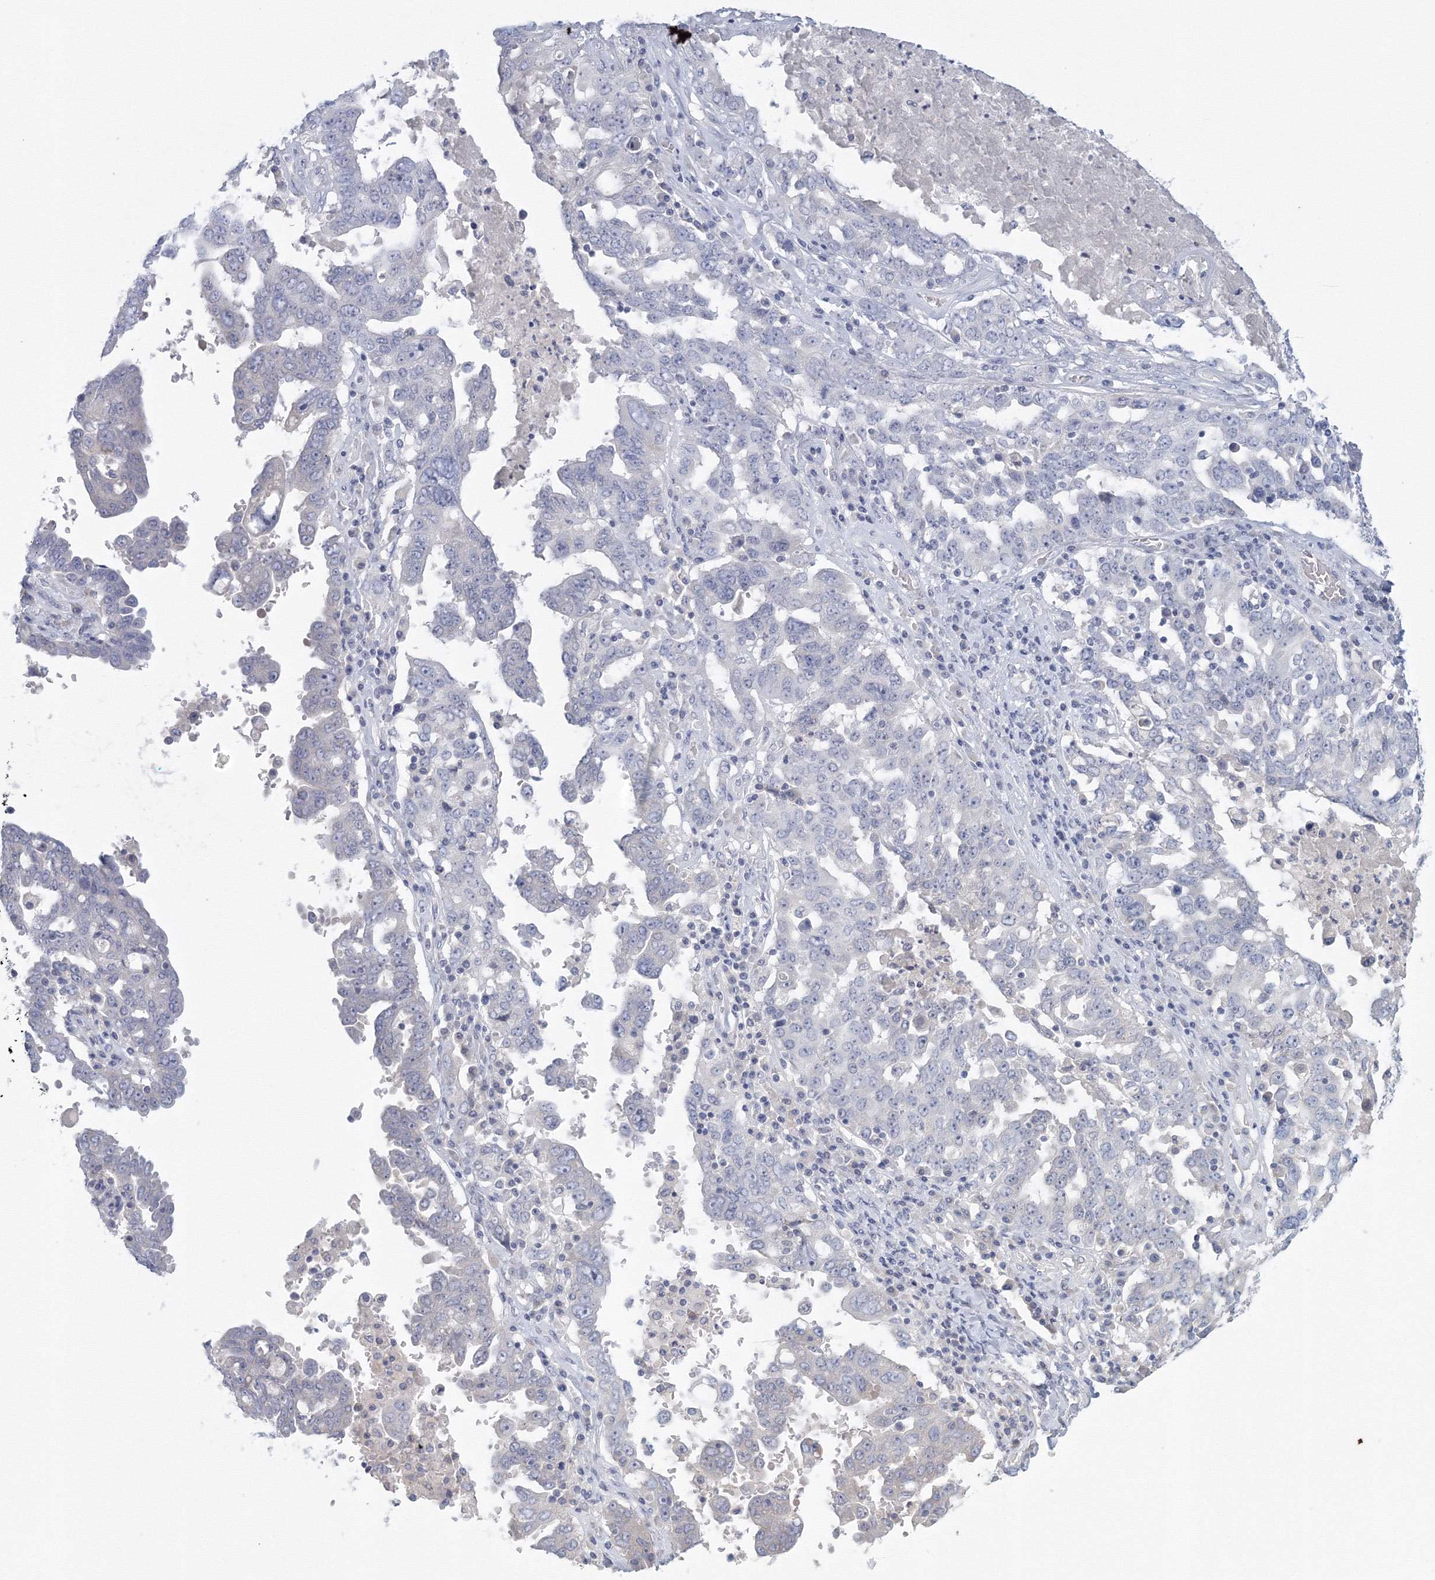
{"staining": {"intensity": "negative", "quantity": "none", "location": "none"}, "tissue": "ovarian cancer", "cell_type": "Tumor cells", "image_type": "cancer", "snomed": [{"axis": "morphology", "description": "Carcinoma, endometroid"}, {"axis": "topography", "description": "Ovary"}], "caption": "A photomicrograph of ovarian cancer (endometroid carcinoma) stained for a protein shows no brown staining in tumor cells.", "gene": "TACC2", "patient": {"sex": "female", "age": 62}}